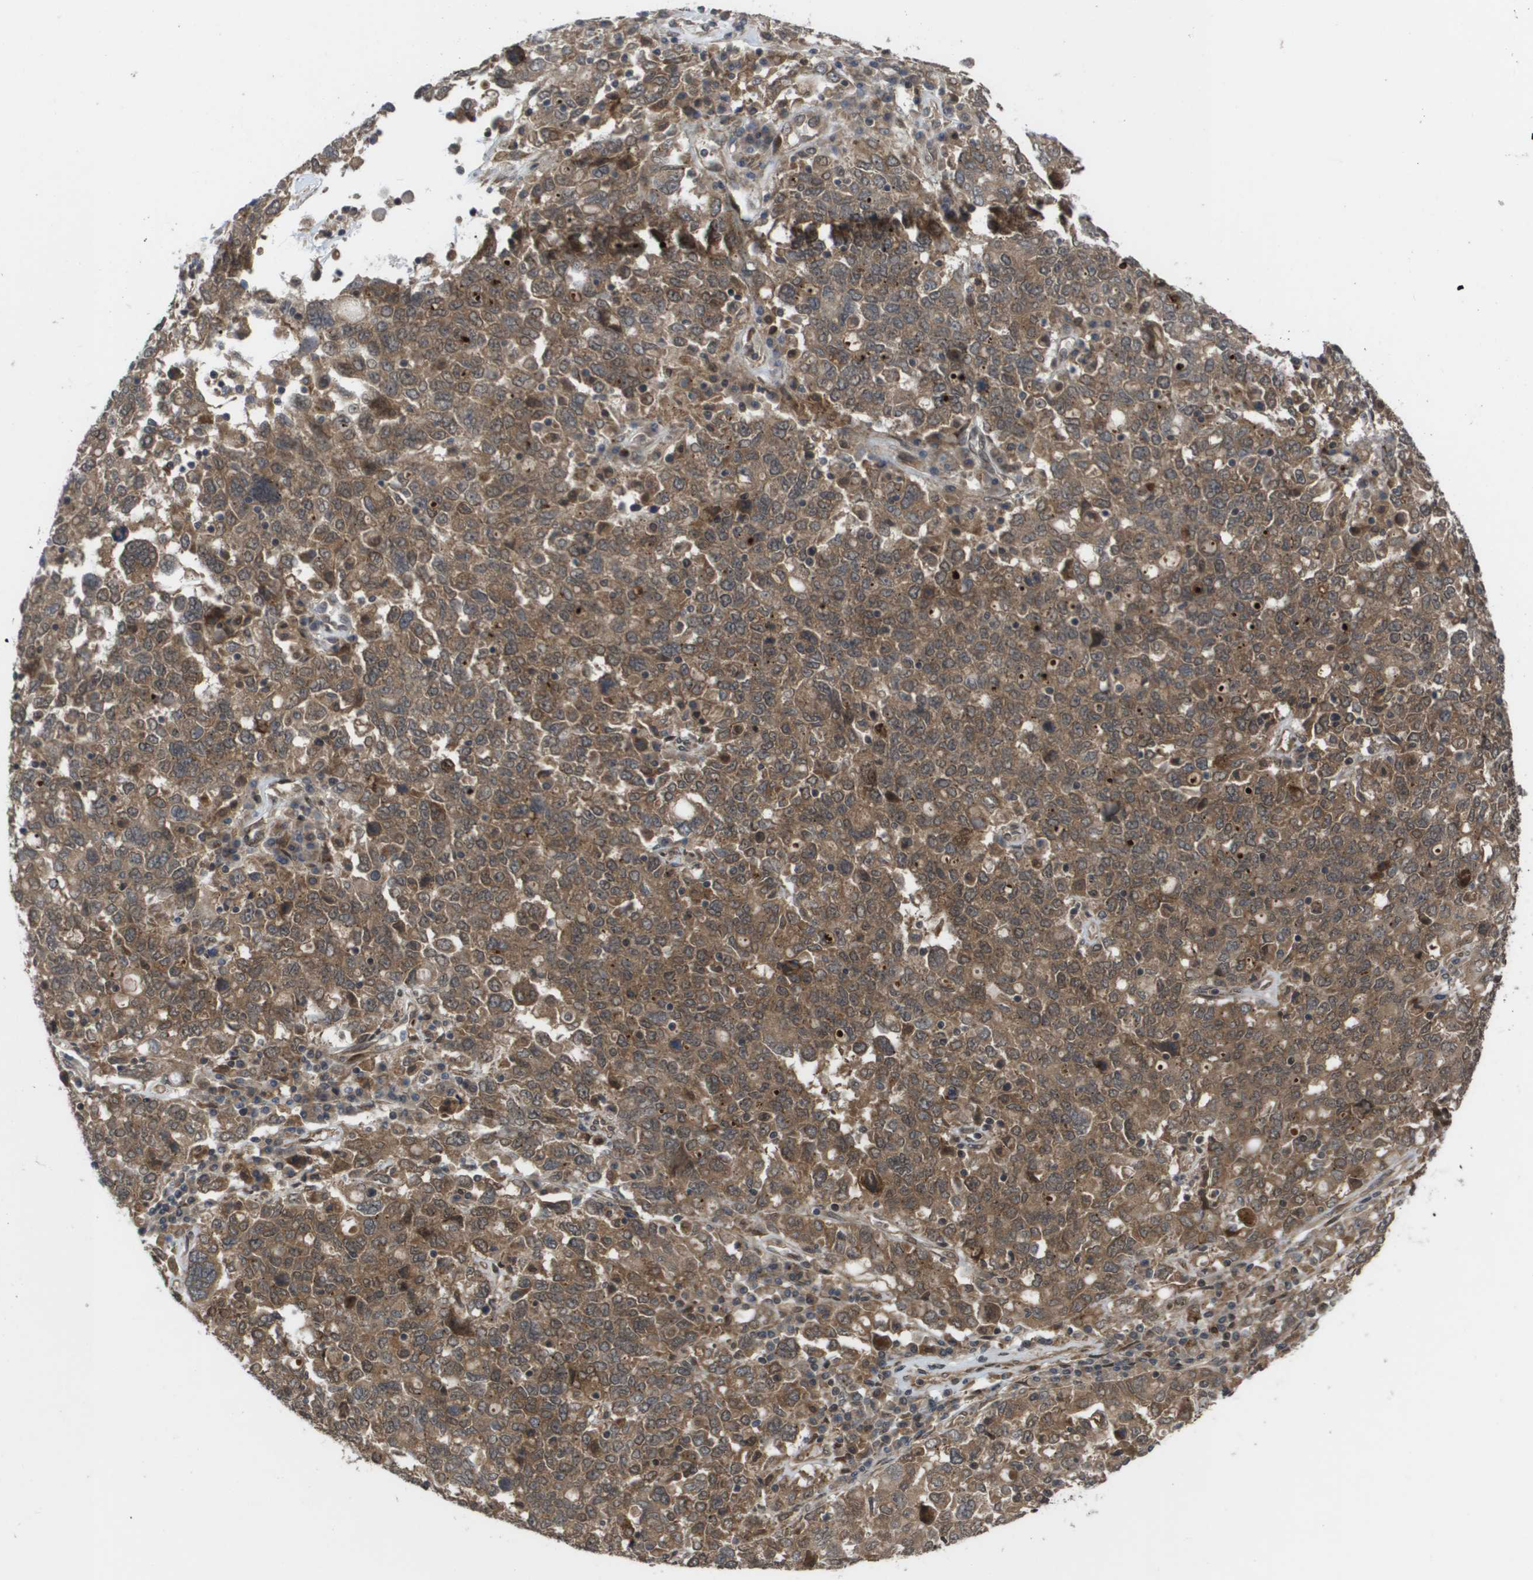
{"staining": {"intensity": "moderate", "quantity": ">75%", "location": "cytoplasmic/membranous,nuclear"}, "tissue": "ovarian cancer", "cell_type": "Tumor cells", "image_type": "cancer", "snomed": [{"axis": "morphology", "description": "Carcinoma, endometroid"}, {"axis": "topography", "description": "Ovary"}], "caption": "Ovarian cancer (endometroid carcinoma) stained with a brown dye demonstrates moderate cytoplasmic/membranous and nuclear positive expression in approximately >75% of tumor cells.", "gene": "CTPS2", "patient": {"sex": "female", "age": 62}}